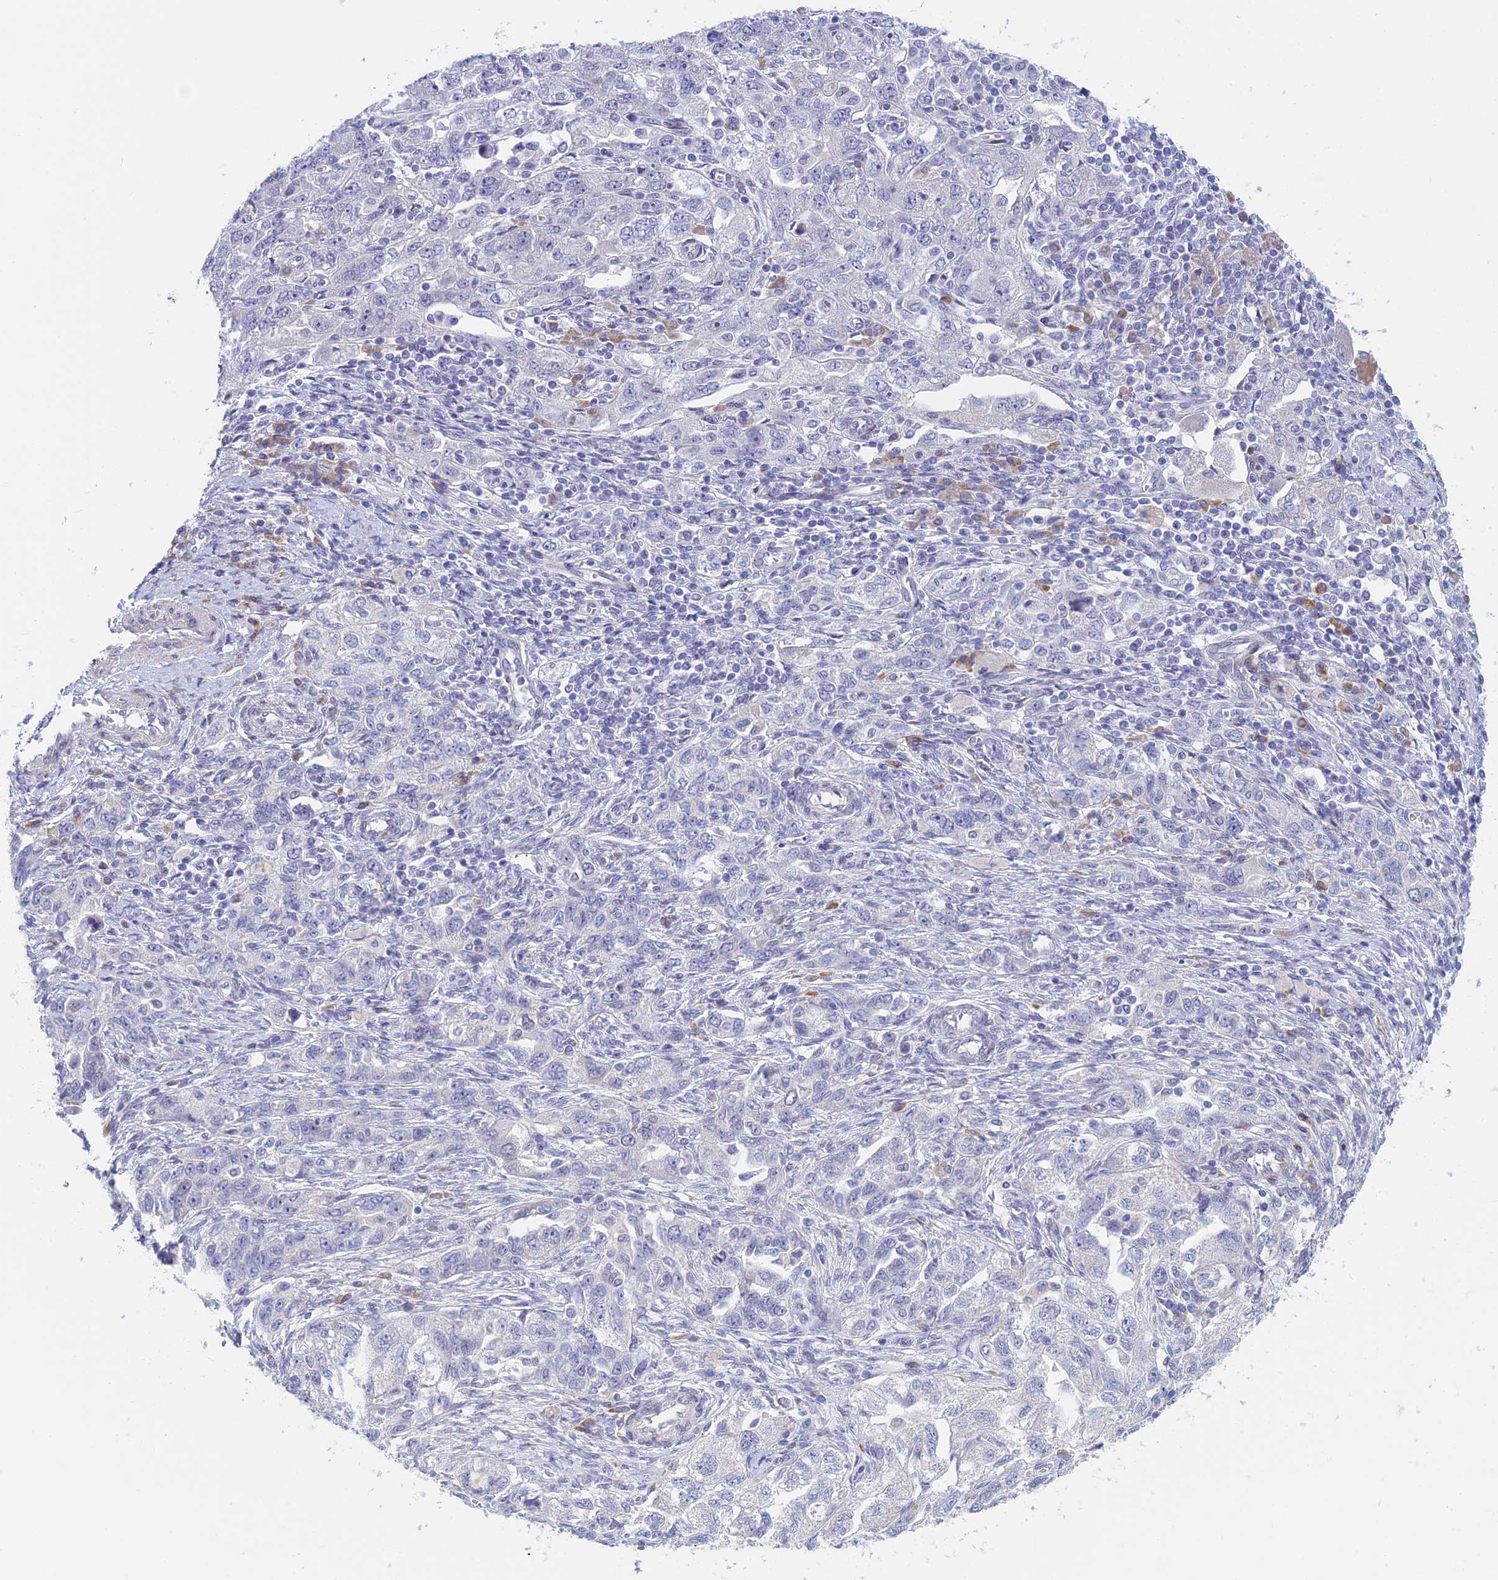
{"staining": {"intensity": "negative", "quantity": "none", "location": "none"}, "tissue": "ovarian cancer", "cell_type": "Tumor cells", "image_type": "cancer", "snomed": [{"axis": "morphology", "description": "Carcinoma, NOS"}, {"axis": "morphology", "description": "Cystadenocarcinoma, serous, NOS"}, {"axis": "topography", "description": "Ovary"}], "caption": "Ovarian carcinoma was stained to show a protein in brown. There is no significant expression in tumor cells. (DAB IHC visualized using brightfield microscopy, high magnification).", "gene": "PPP1R26", "patient": {"sex": "female", "age": 69}}